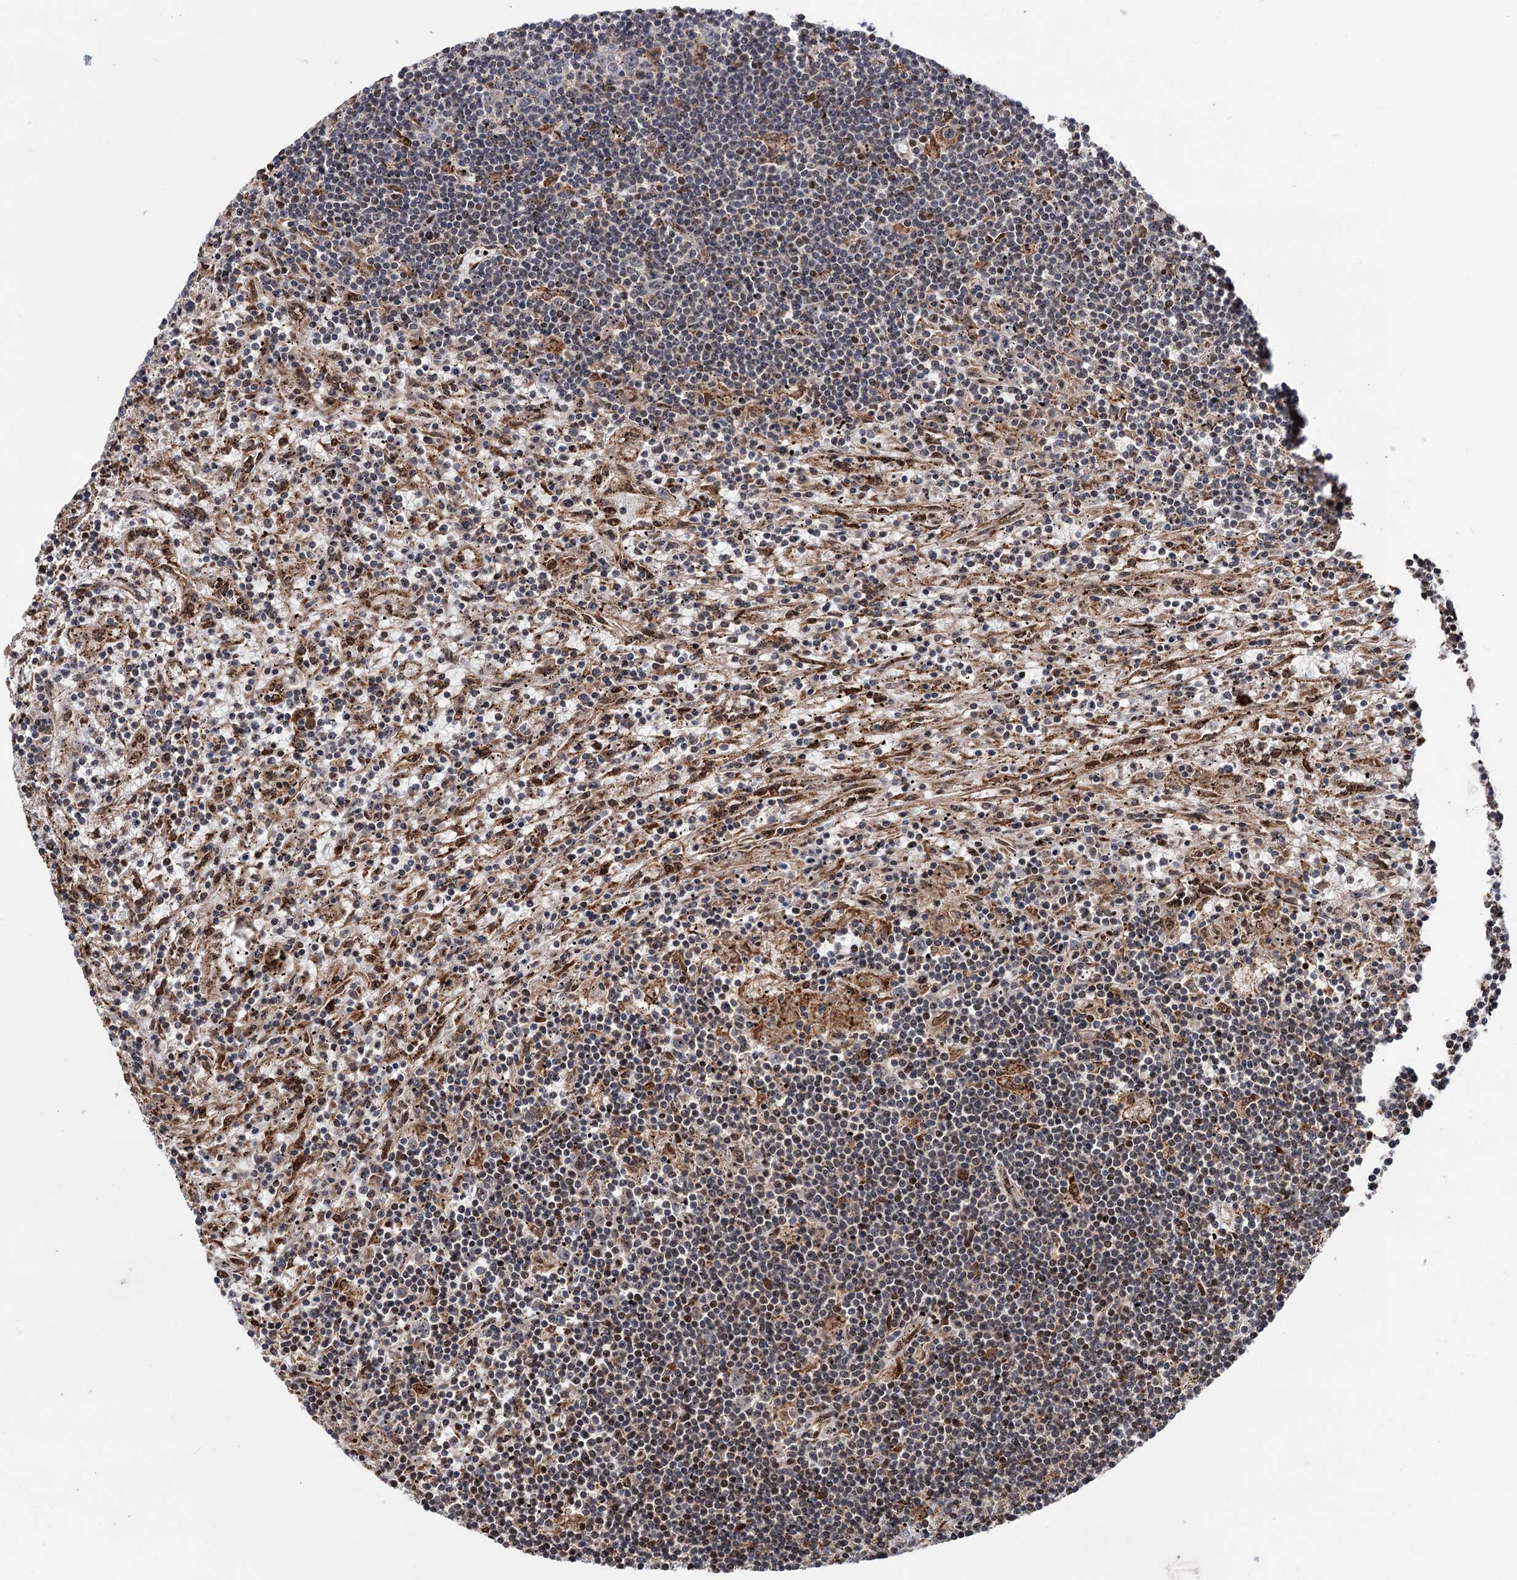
{"staining": {"intensity": "negative", "quantity": "none", "location": "none"}, "tissue": "lymphoma", "cell_type": "Tumor cells", "image_type": "cancer", "snomed": [{"axis": "morphology", "description": "Malignant lymphoma, non-Hodgkin's type, Low grade"}, {"axis": "topography", "description": "Spleen"}], "caption": "Immunohistochemical staining of human malignant lymphoma, non-Hodgkin's type (low-grade) exhibits no significant staining in tumor cells.", "gene": "MESD", "patient": {"sex": "male", "age": 76}}